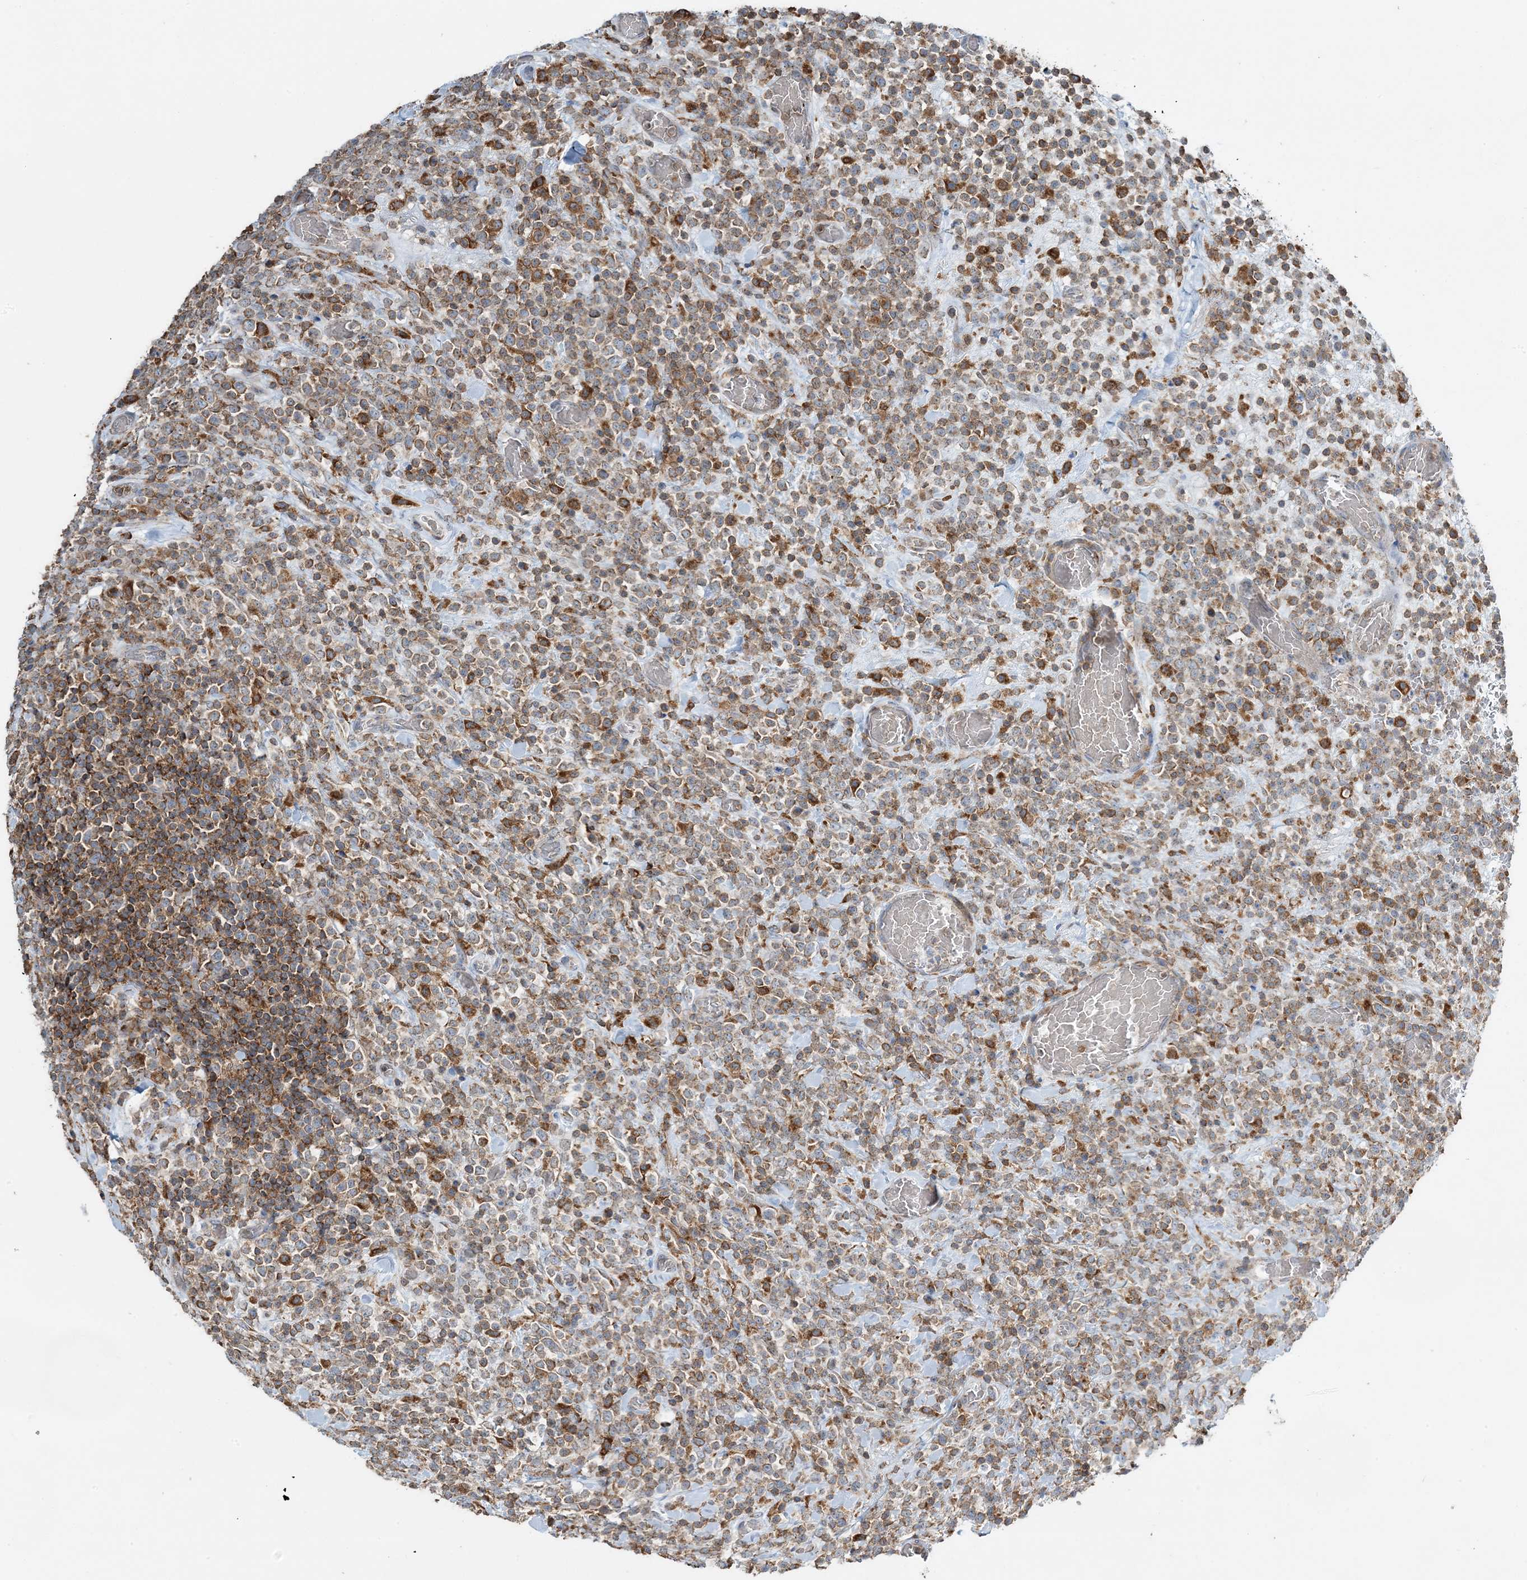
{"staining": {"intensity": "moderate", "quantity": ">75%", "location": "cytoplasmic/membranous"}, "tissue": "lymphoma", "cell_type": "Tumor cells", "image_type": "cancer", "snomed": [{"axis": "morphology", "description": "Malignant lymphoma, non-Hodgkin's type, High grade"}, {"axis": "topography", "description": "Colon"}], "caption": "Immunohistochemistry (IHC) image of neoplastic tissue: malignant lymphoma, non-Hodgkin's type (high-grade) stained using immunohistochemistry shows medium levels of moderate protein expression localized specifically in the cytoplasmic/membranous of tumor cells, appearing as a cytoplasmic/membranous brown color.", "gene": "TMLHE", "patient": {"sex": "female", "age": 53}}